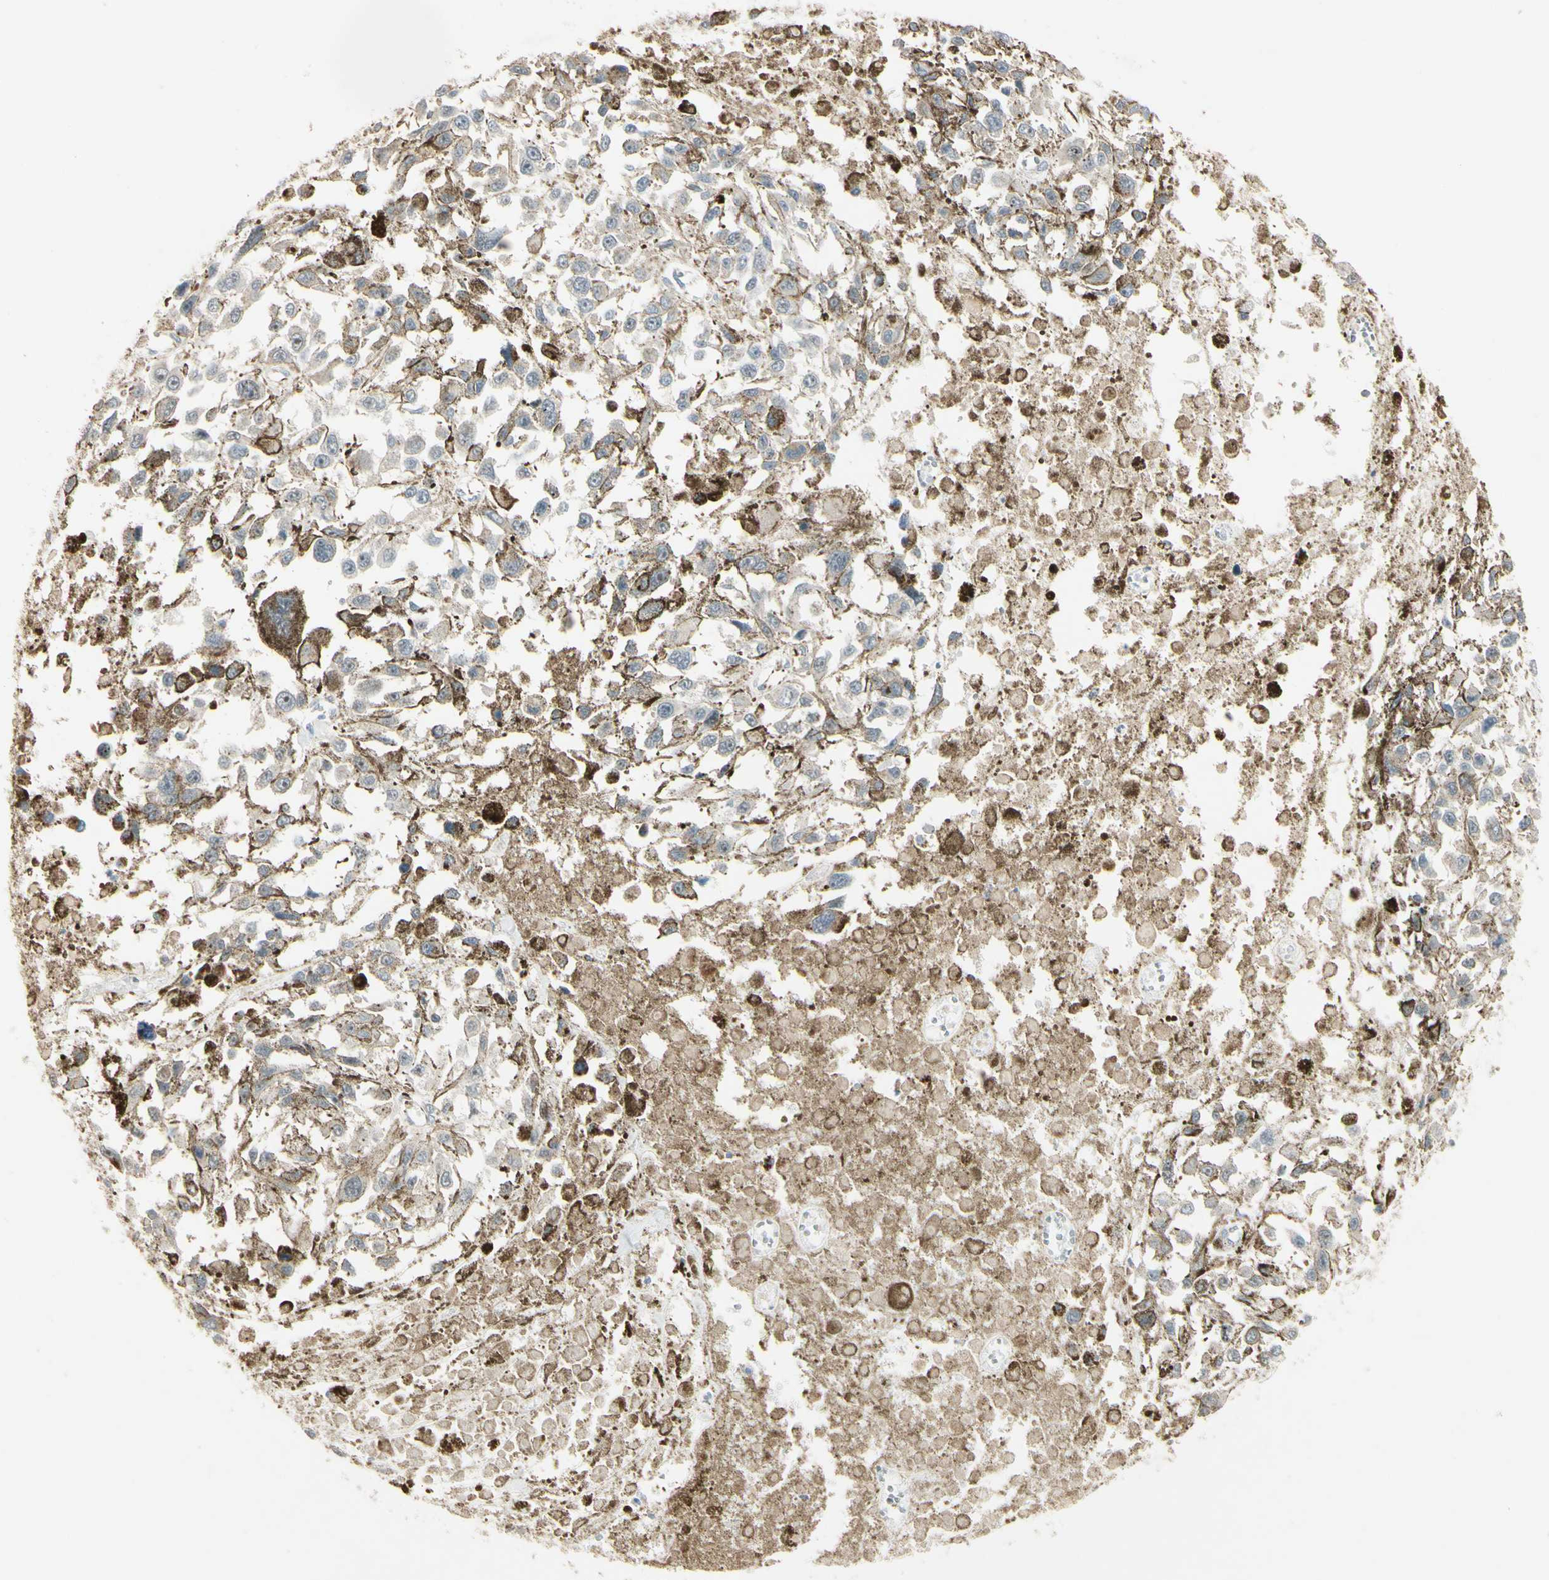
{"staining": {"intensity": "negative", "quantity": "none", "location": "none"}, "tissue": "melanoma", "cell_type": "Tumor cells", "image_type": "cancer", "snomed": [{"axis": "morphology", "description": "Malignant melanoma, Metastatic site"}, {"axis": "topography", "description": "Lymph node"}], "caption": "Immunohistochemistry (IHC) micrograph of neoplastic tissue: malignant melanoma (metastatic site) stained with DAB (3,3'-diaminobenzidine) shows no significant protein expression in tumor cells.", "gene": "NDFIP1", "patient": {"sex": "male", "age": 59}}